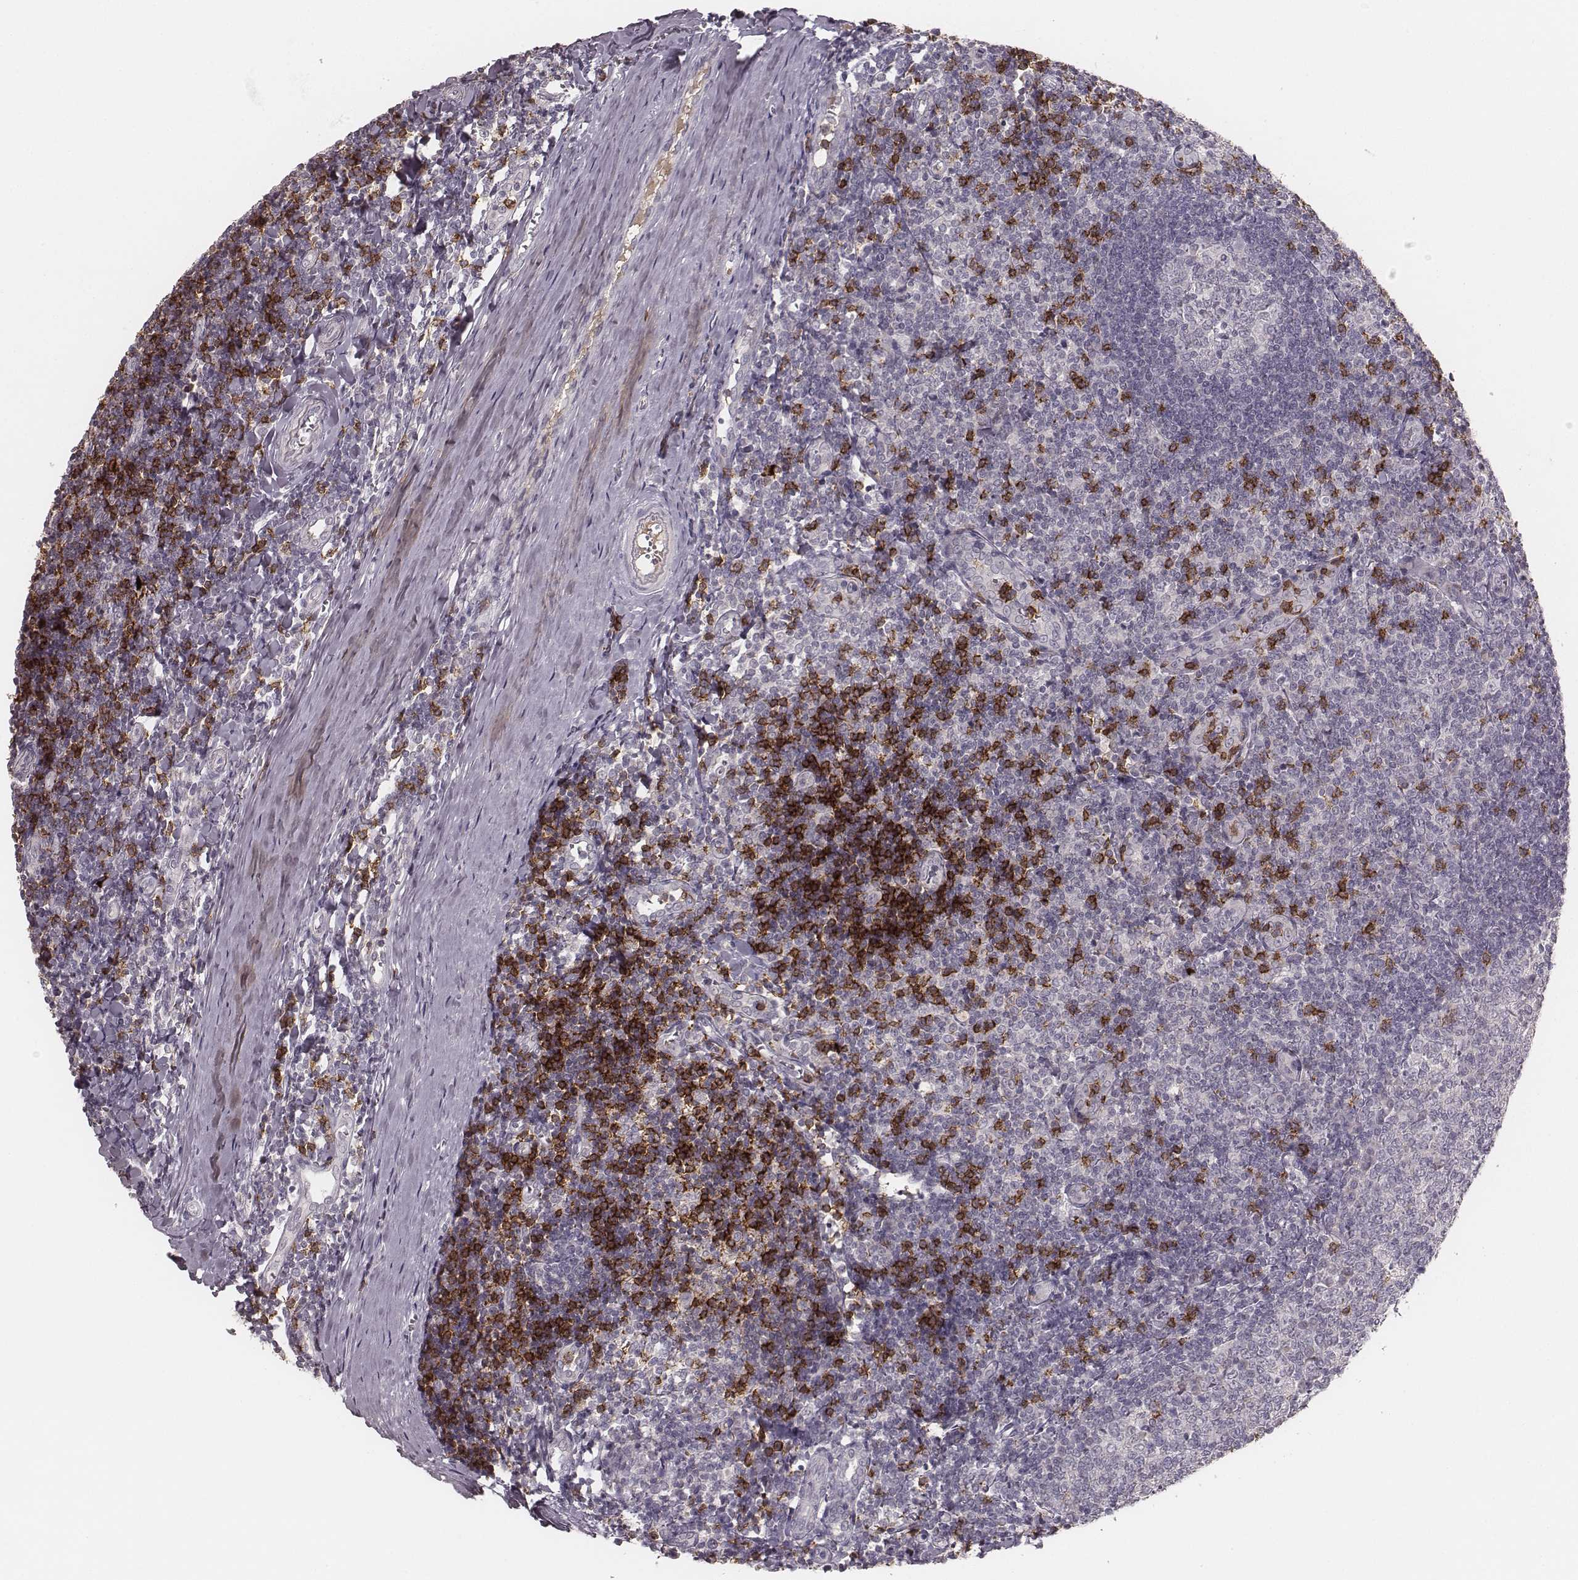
{"staining": {"intensity": "strong", "quantity": "<25%", "location": "cytoplasmic/membranous"}, "tissue": "tonsil", "cell_type": "Germinal center cells", "image_type": "normal", "snomed": [{"axis": "morphology", "description": "Normal tissue, NOS"}, {"axis": "topography", "description": "Tonsil"}], "caption": "Strong cytoplasmic/membranous staining for a protein is present in approximately <25% of germinal center cells of benign tonsil using immunohistochemistry.", "gene": "CD8A", "patient": {"sex": "female", "age": 12}}